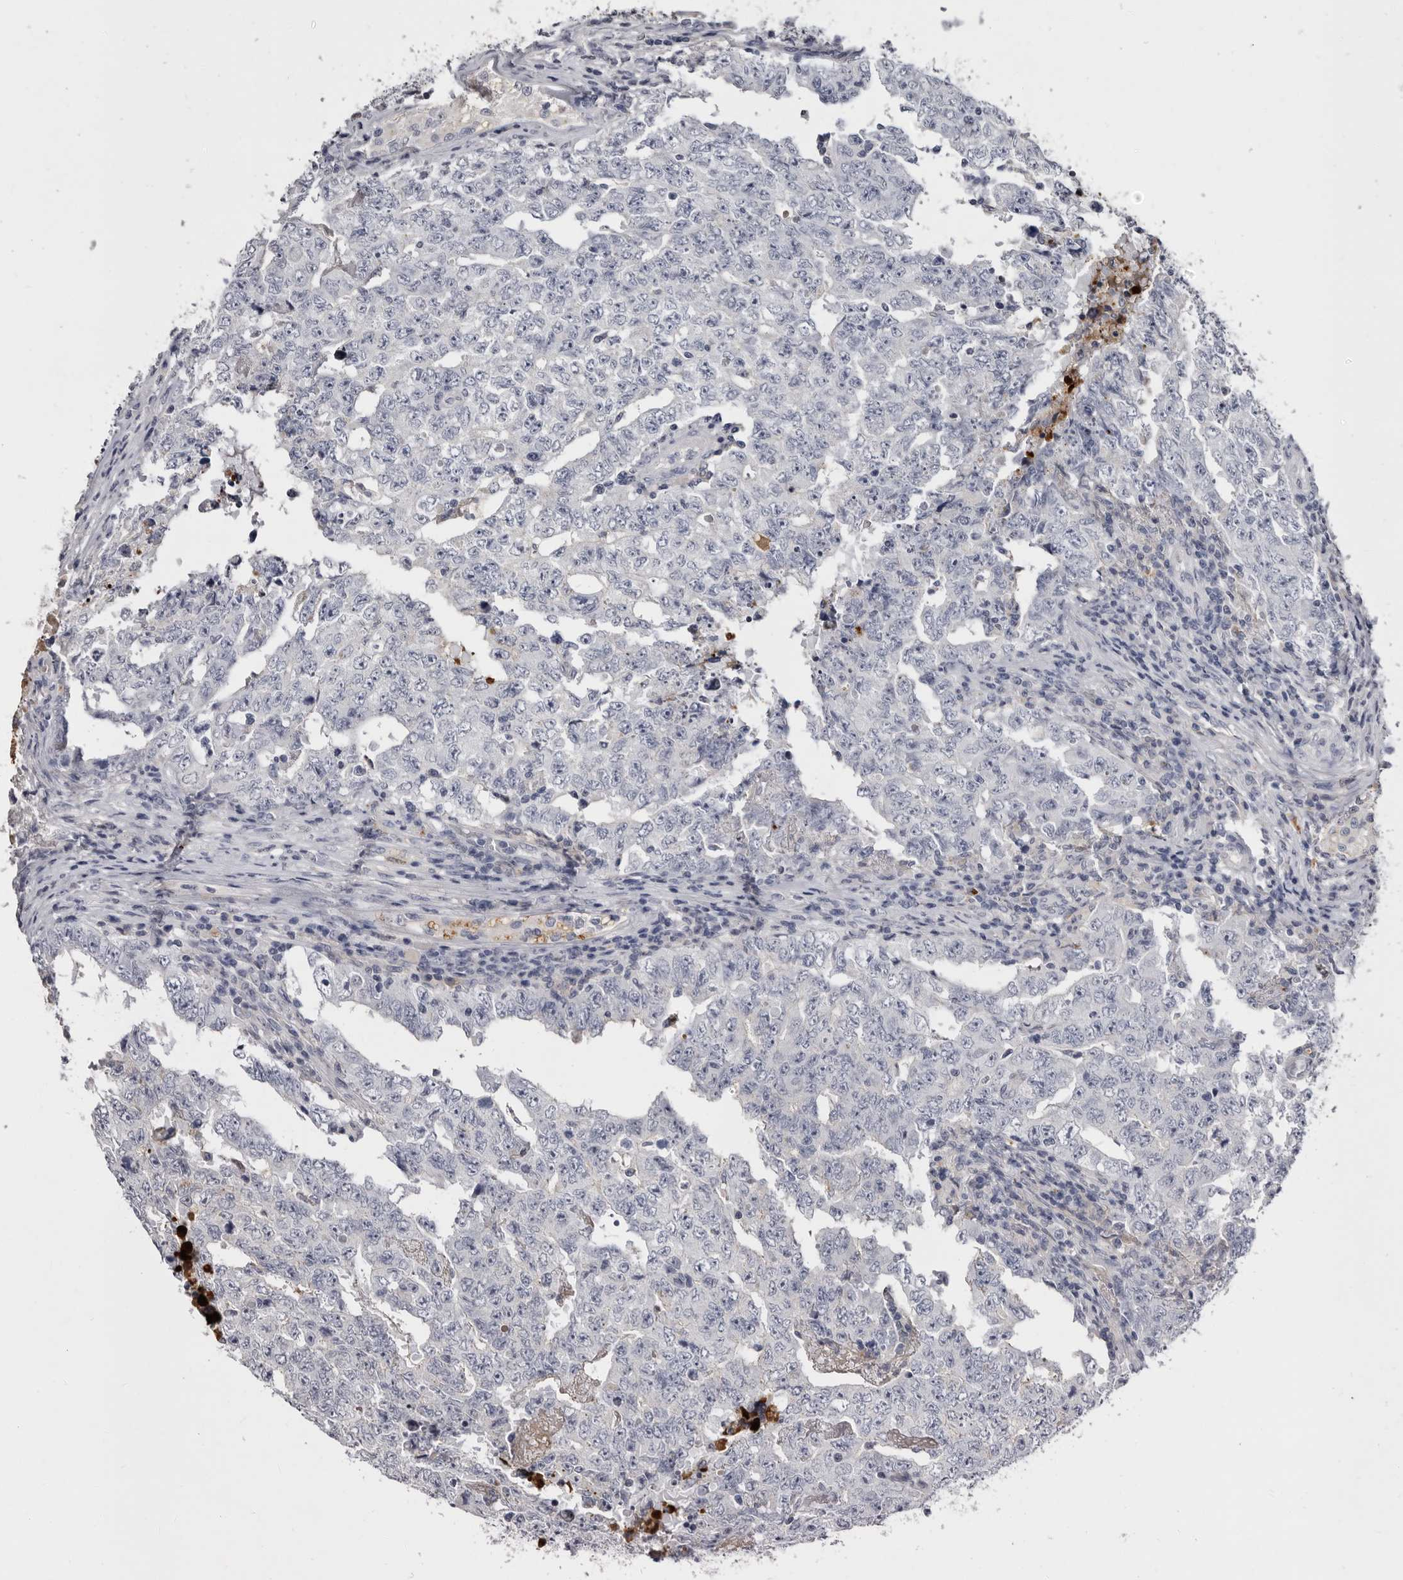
{"staining": {"intensity": "negative", "quantity": "none", "location": "none"}, "tissue": "testis cancer", "cell_type": "Tumor cells", "image_type": "cancer", "snomed": [{"axis": "morphology", "description": "Carcinoma, Embryonal, NOS"}, {"axis": "topography", "description": "Testis"}], "caption": "Testis cancer (embryonal carcinoma) was stained to show a protein in brown. There is no significant staining in tumor cells.", "gene": "KLHL38", "patient": {"sex": "male", "age": 26}}